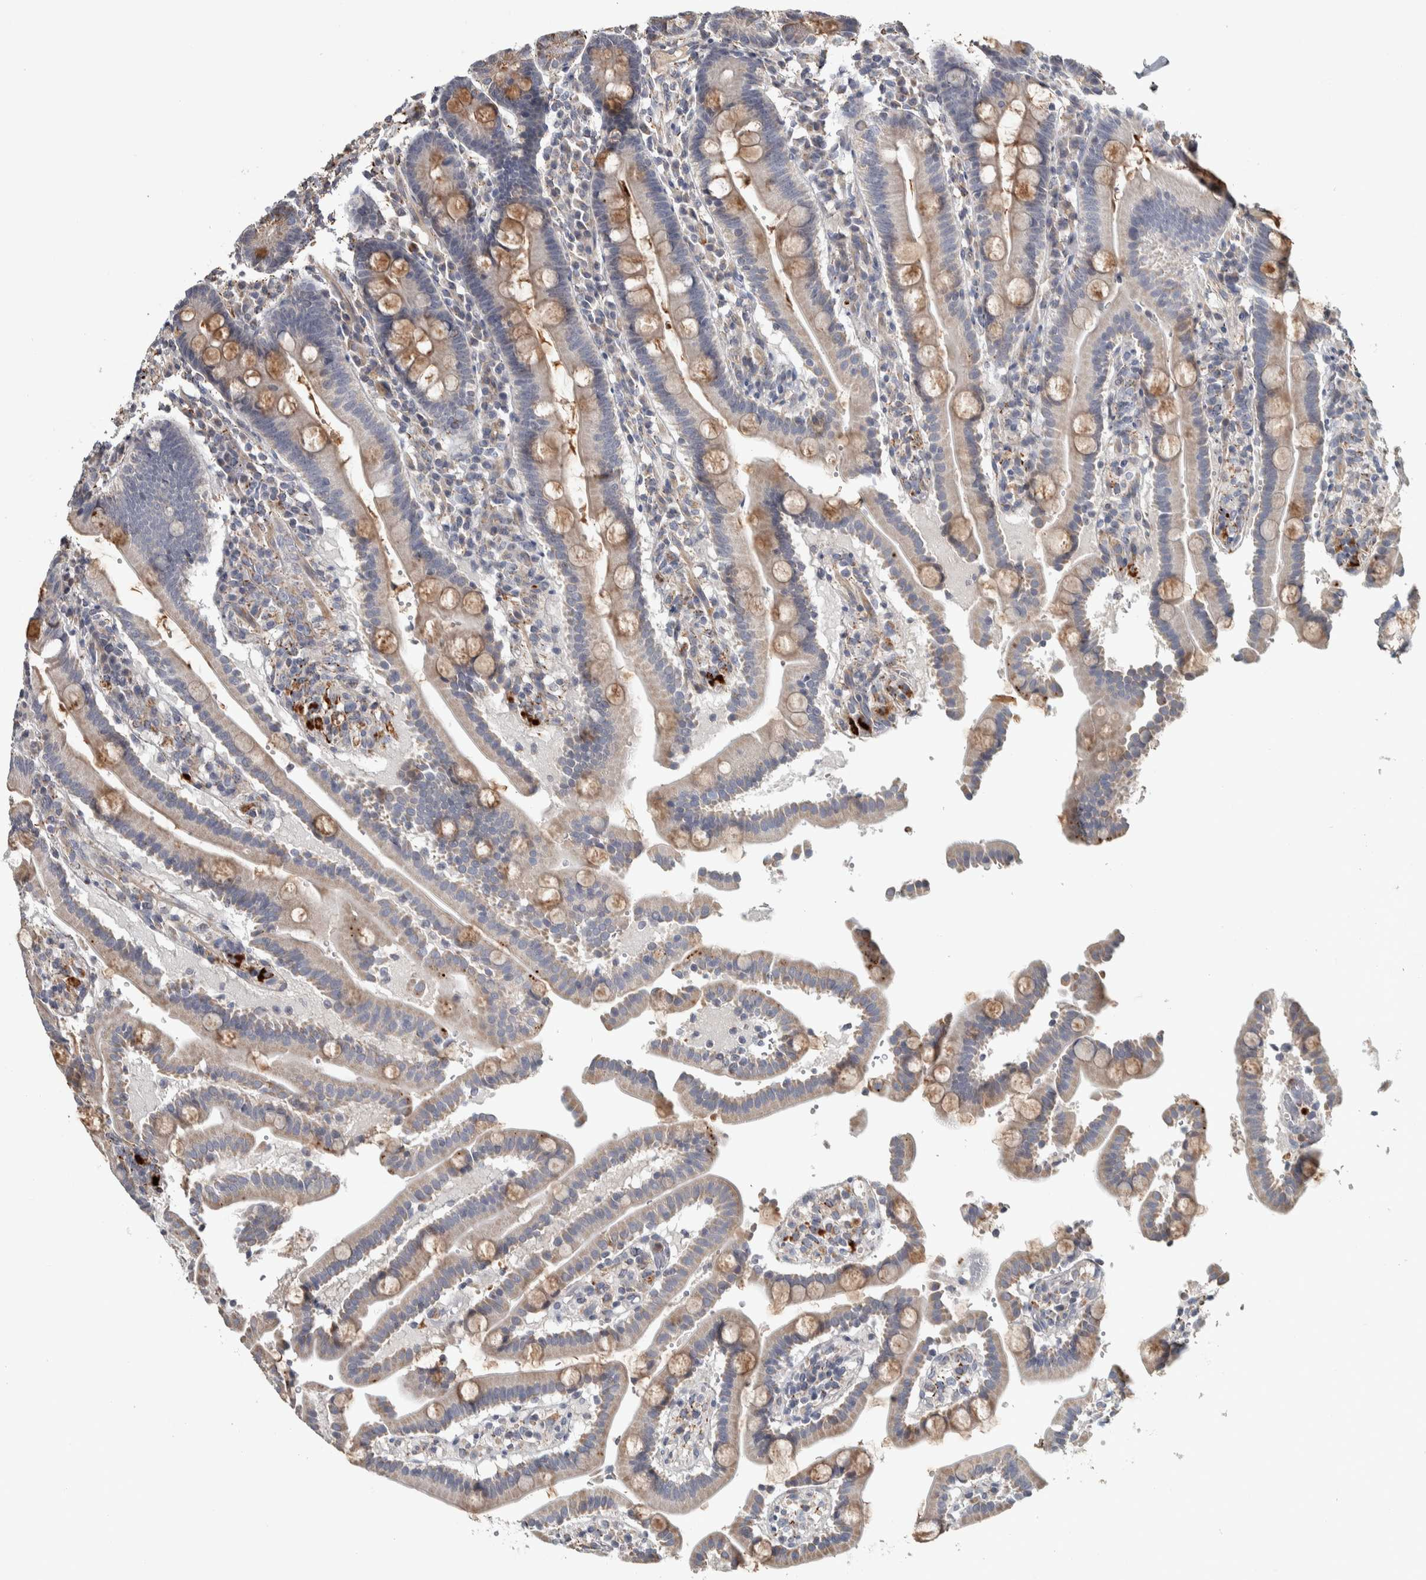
{"staining": {"intensity": "moderate", "quantity": "<25%", "location": "cytoplasmic/membranous"}, "tissue": "duodenum", "cell_type": "Glandular cells", "image_type": "normal", "snomed": [{"axis": "morphology", "description": "Normal tissue, NOS"}, {"axis": "topography", "description": "Small intestine, NOS"}], "caption": "Immunohistochemistry (IHC) image of benign human duodenum stained for a protein (brown), which demonstrates low levels of moderate cytoplasmic/membranous expression in approximately <25% of glandular cells.", "gene": "FAM78A", "patient": {"sex": "female", "age": 71}}